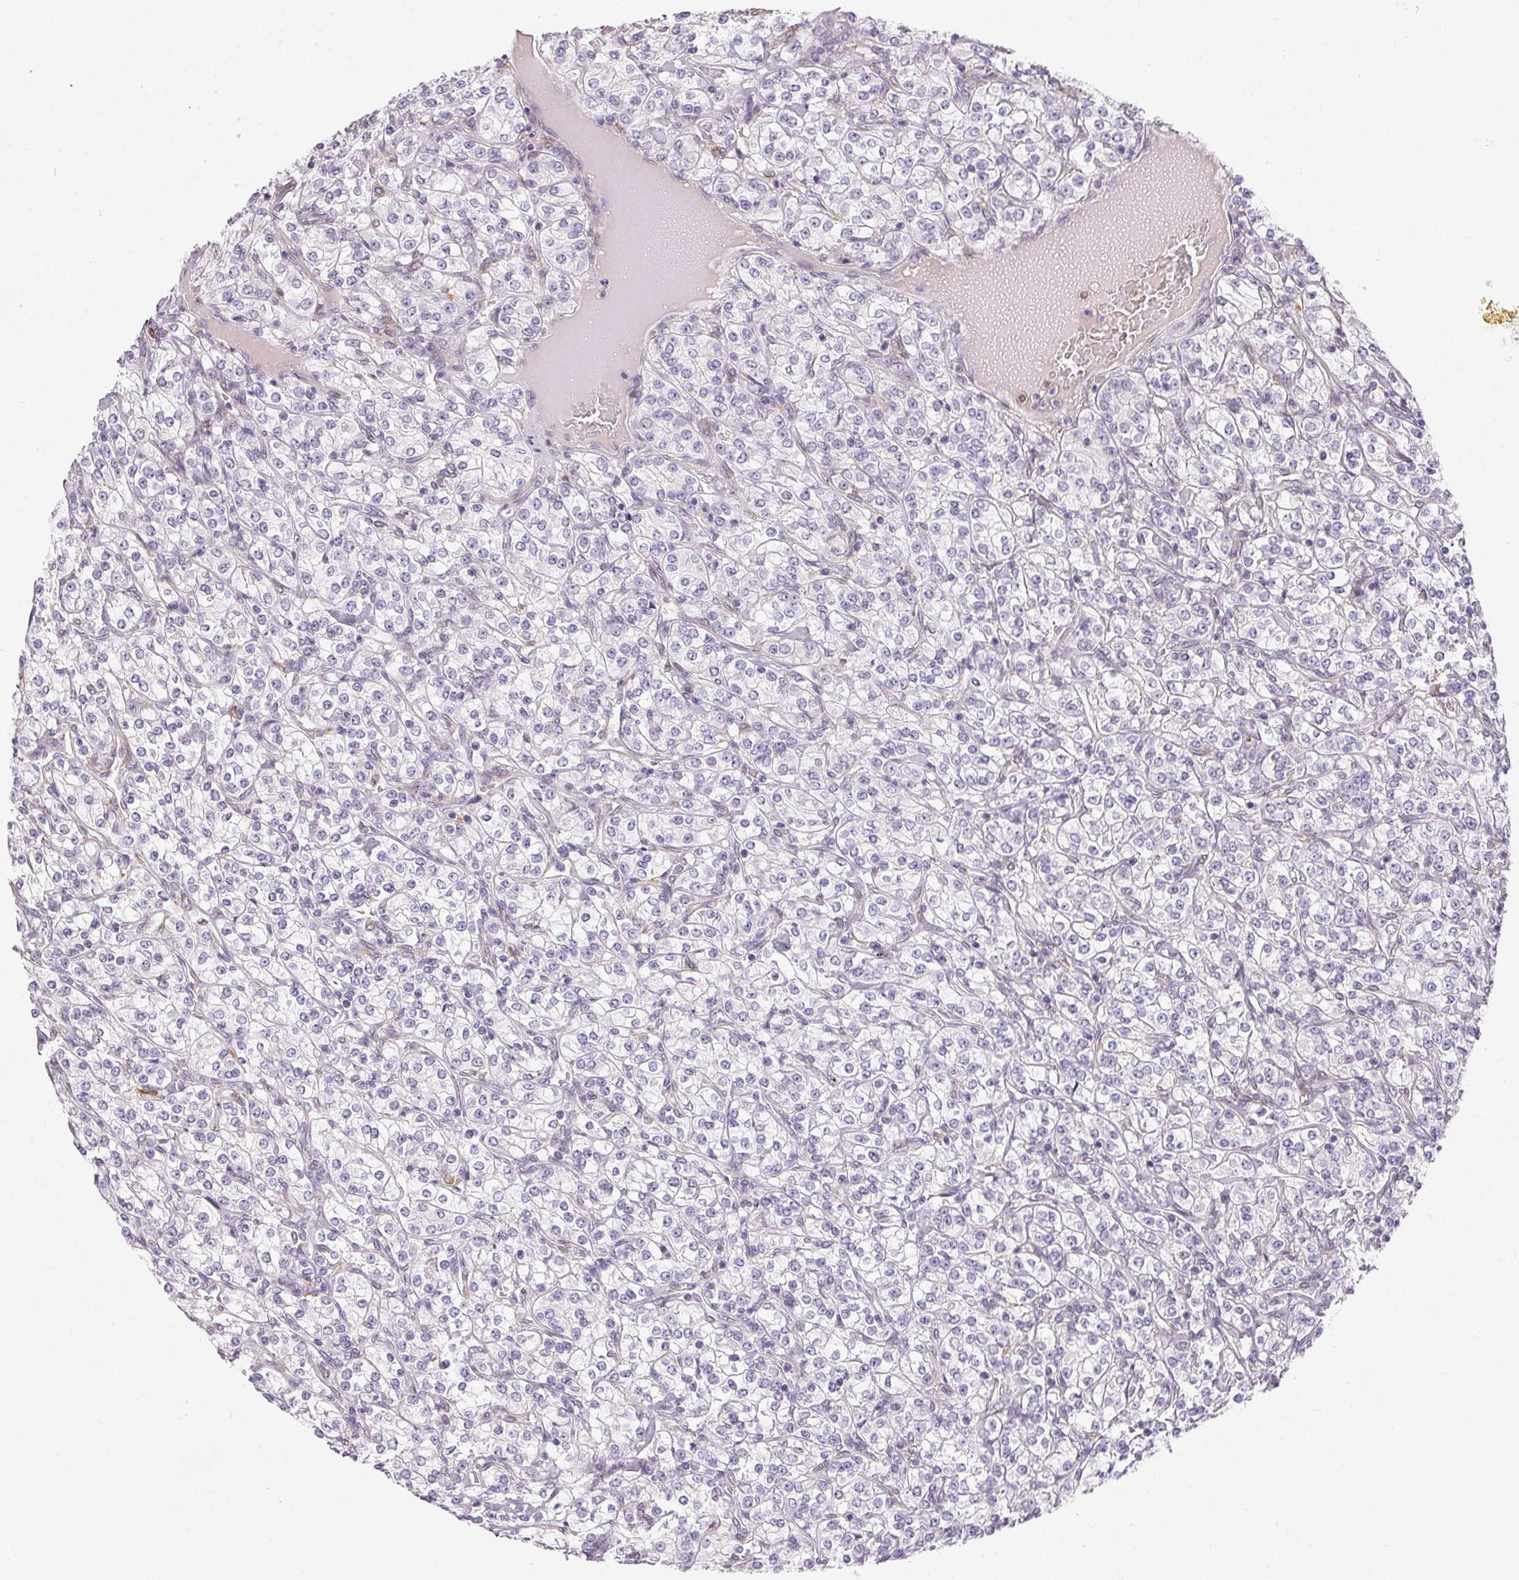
{"staining": {"intensity": "negative", "quantity": "none", "location": "none"}, "tissue": "renal cancer", "cell_type": "Tumor cells", "image_type": "cancer", "snomed": [{"axis": "morphology", "description": "Adenocarcinoma, NOS"}, {"axis": "topography", "description": "Kidney"}], "caption": "This is an immunohistochemistry photomicrograph of adenocarcinoma (renal). There is no staining in tumor cells.", "gene": "RPGRIP1", "patient": {"sex": "male", "age": 77}}